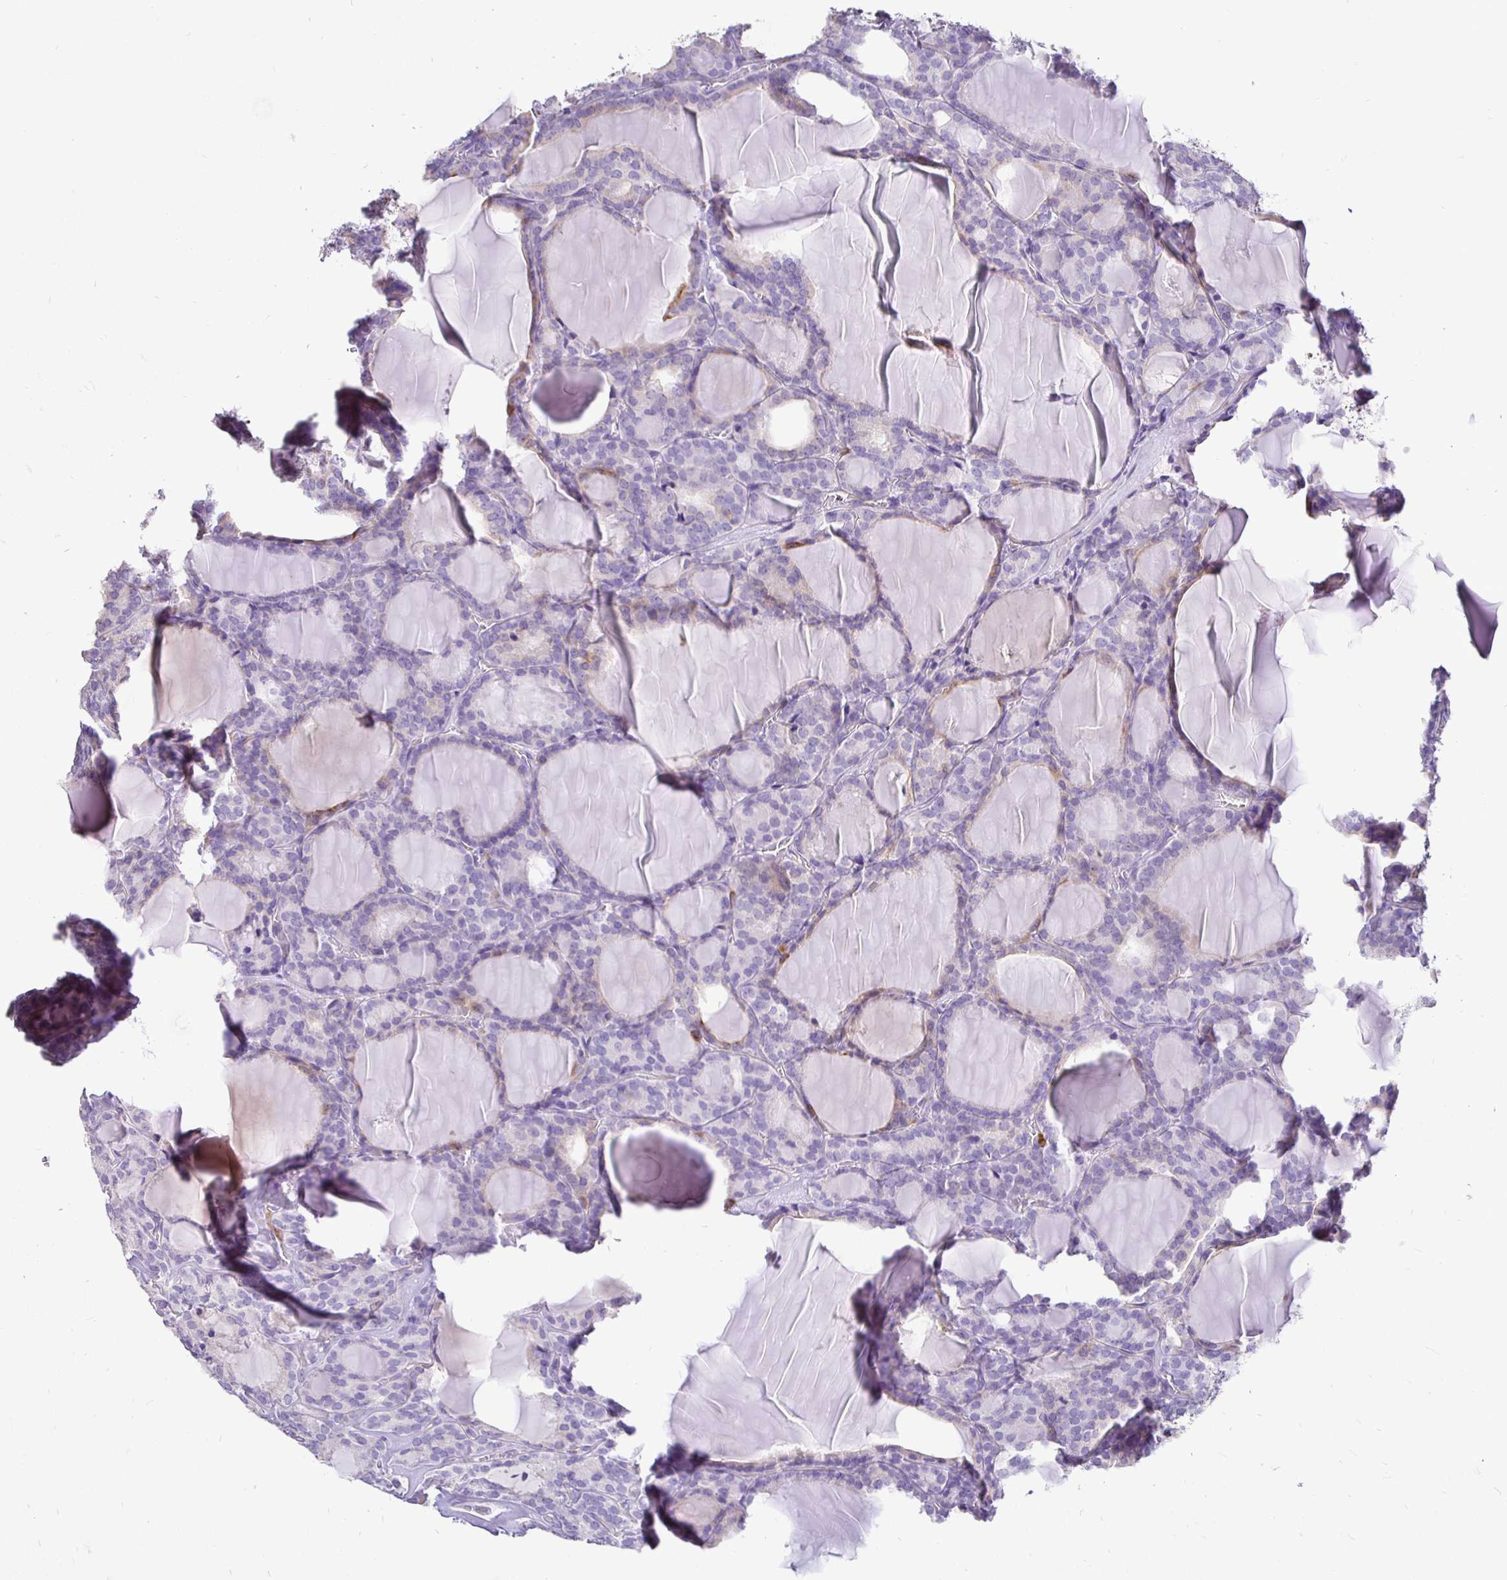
{"staining": {"intensity": "negative", "quantity": "none", "location": "none"}, "tissue": "thyroid cancer", "cell_type": "Tumor cells", "image_type": "cancer", "snomed": [{"axis": "morphology", "description": "Follicular adenoma carcinoma, NOS"}, {"axis": "topography", "description": "Thyroid gland"}], "caption": "This is an immunohistochemistry (IHC) micrograph of thyroid cancer (follicular adenoma carcinoma). There is no staining in tumor cells.", "gene": "TAF1D", "patient": {"sex": "male", "age": 74}}